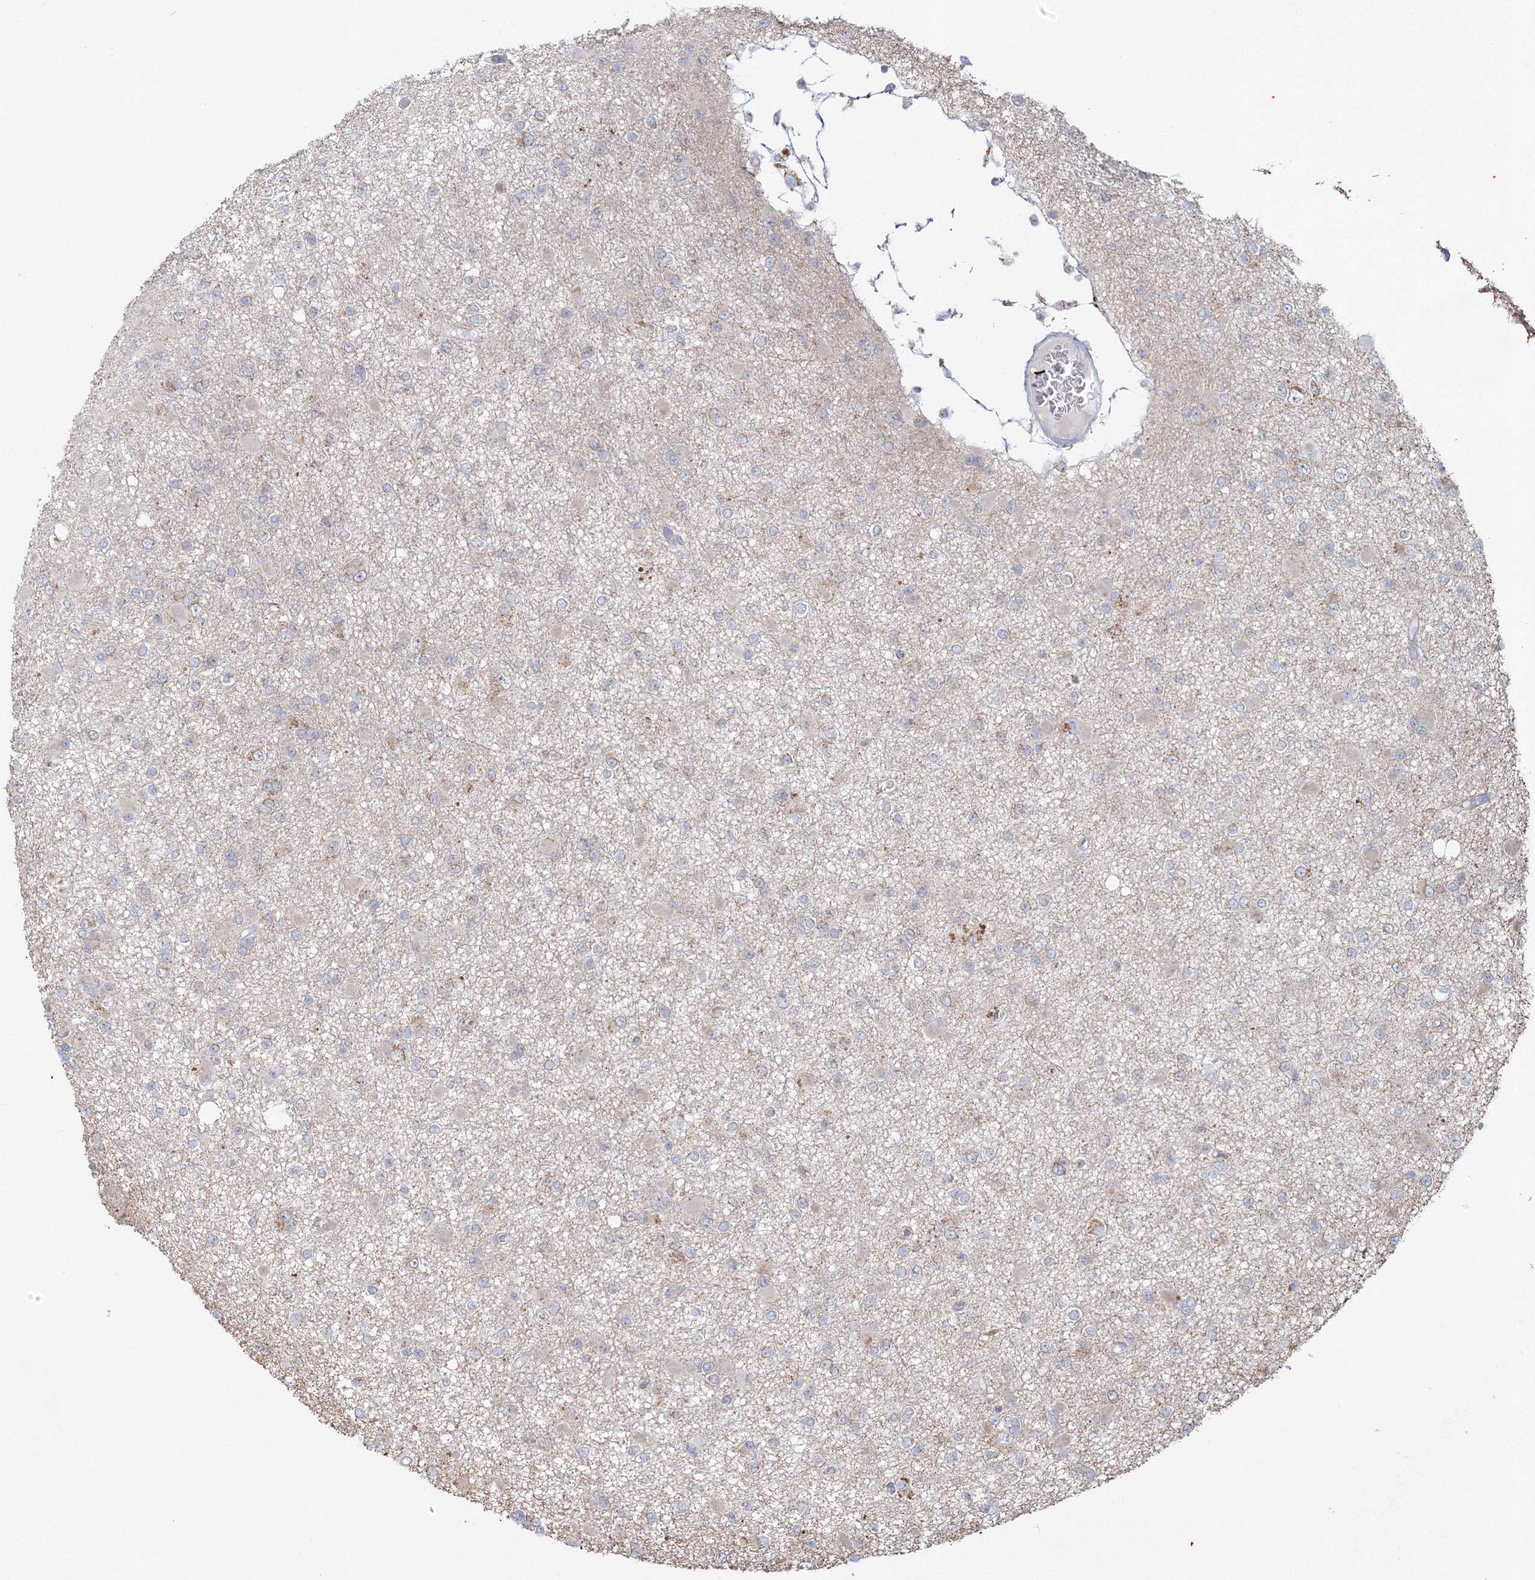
{"staining": {"intensity": "negative", "quantity": "none", "location": "none"}, "tissue": "glioma", "cell_type": "Tumor cells", "image_type": "cancer", "snomed": [{"axis": "morphology", "description": "Glioma, malignant, Low grade"}, {"axis": "topography", "description": "Brain"}], "caption": "Tumor cells are negative for protein expression in human malignant glioma (low-grade).", "gene": "PEX13", "patient": {"sex": "female", "age": 22}}